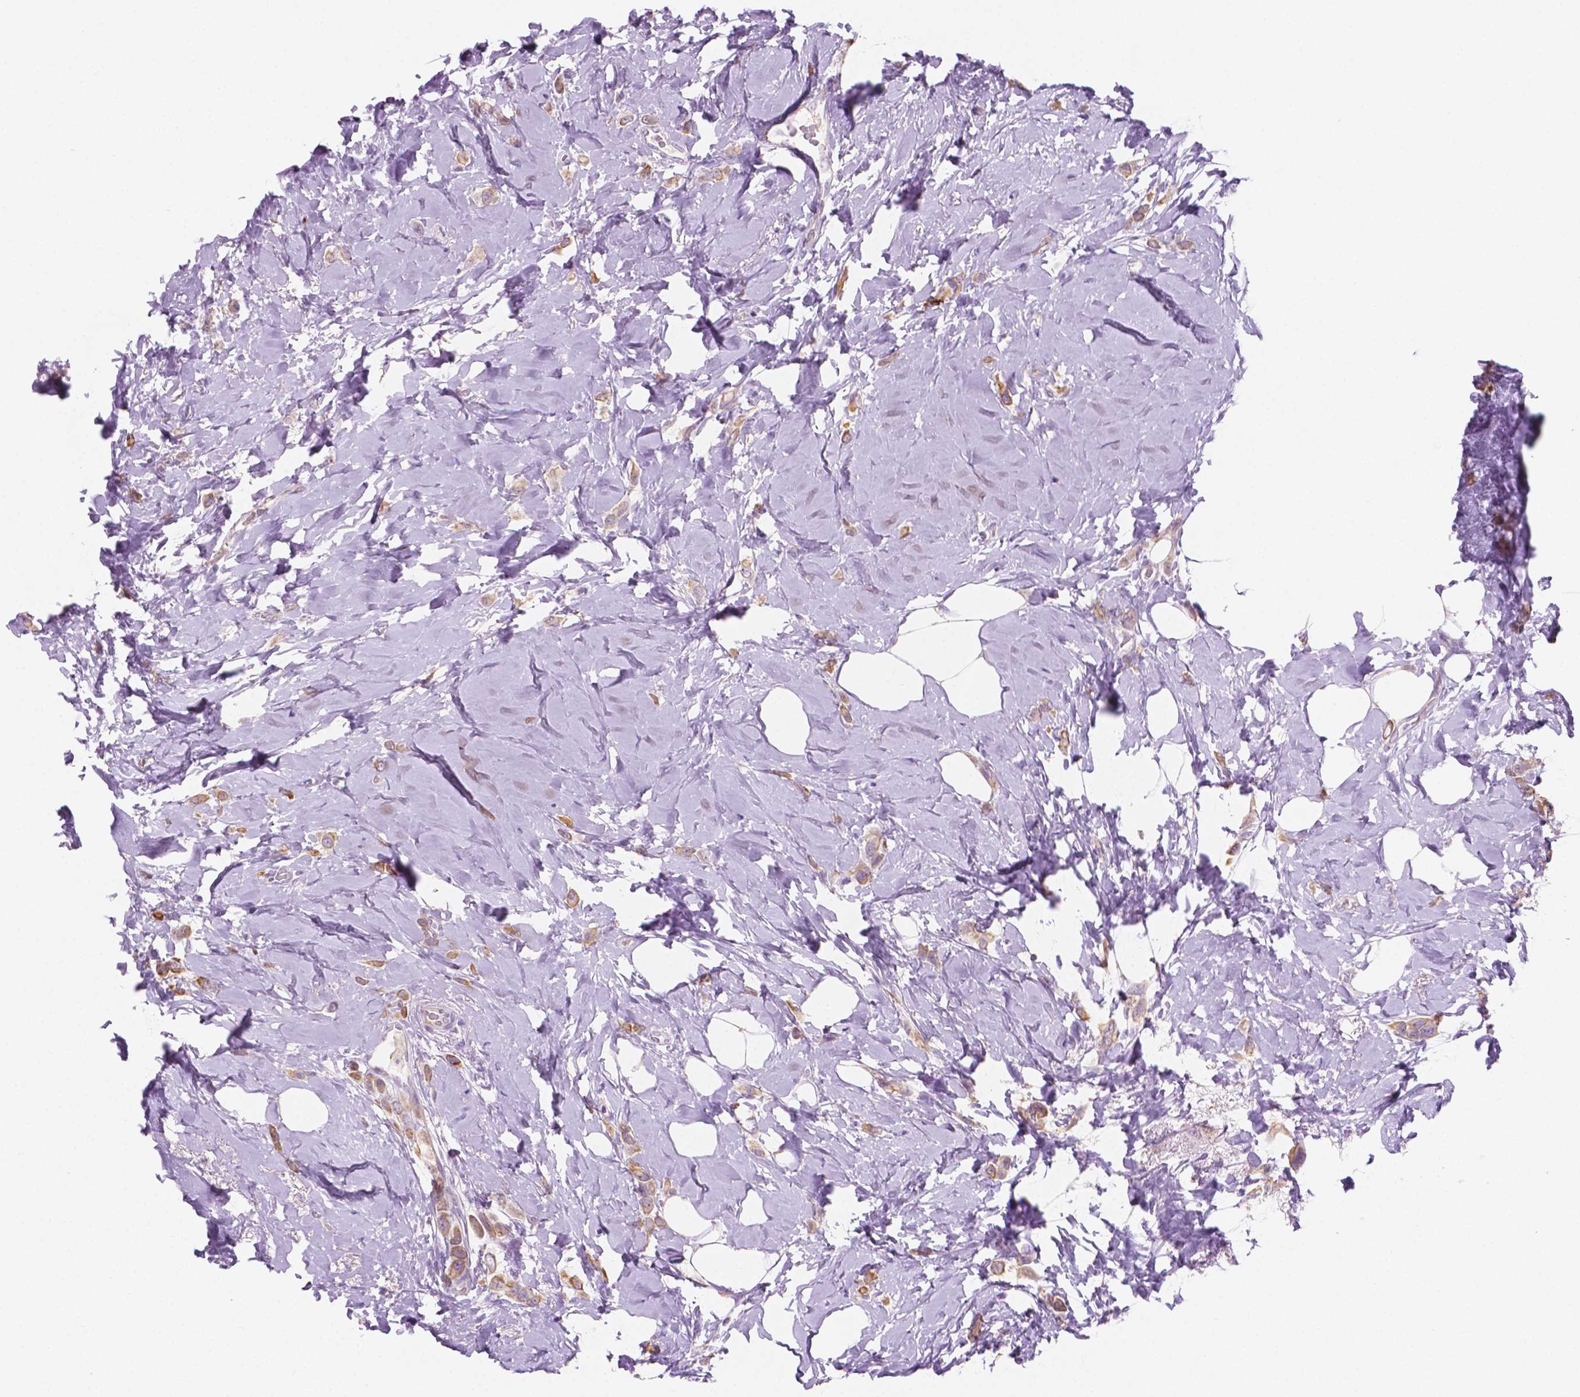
{"staining": {"intensity": "weak", "quantity": ">75%", "location": "cytoplasmic/membranous"}, "tissue": "breast cancer", "cell_type": "Tumor cells", "image_type": "cancer", "snomed": [{"axis": "morphology", "description": "Lobular carcinoma"}, {"axis": "topography", "description": "Breast"}], "caption": "Immunohistochemical staining of human lobular carcinoma (breast) exhibits low levels of weak cytoplasmic/membranous protein positivity in about >75% of tumor cells.", "gene": "EPPK1", "patient": {"sex": "female", "age": 66}}